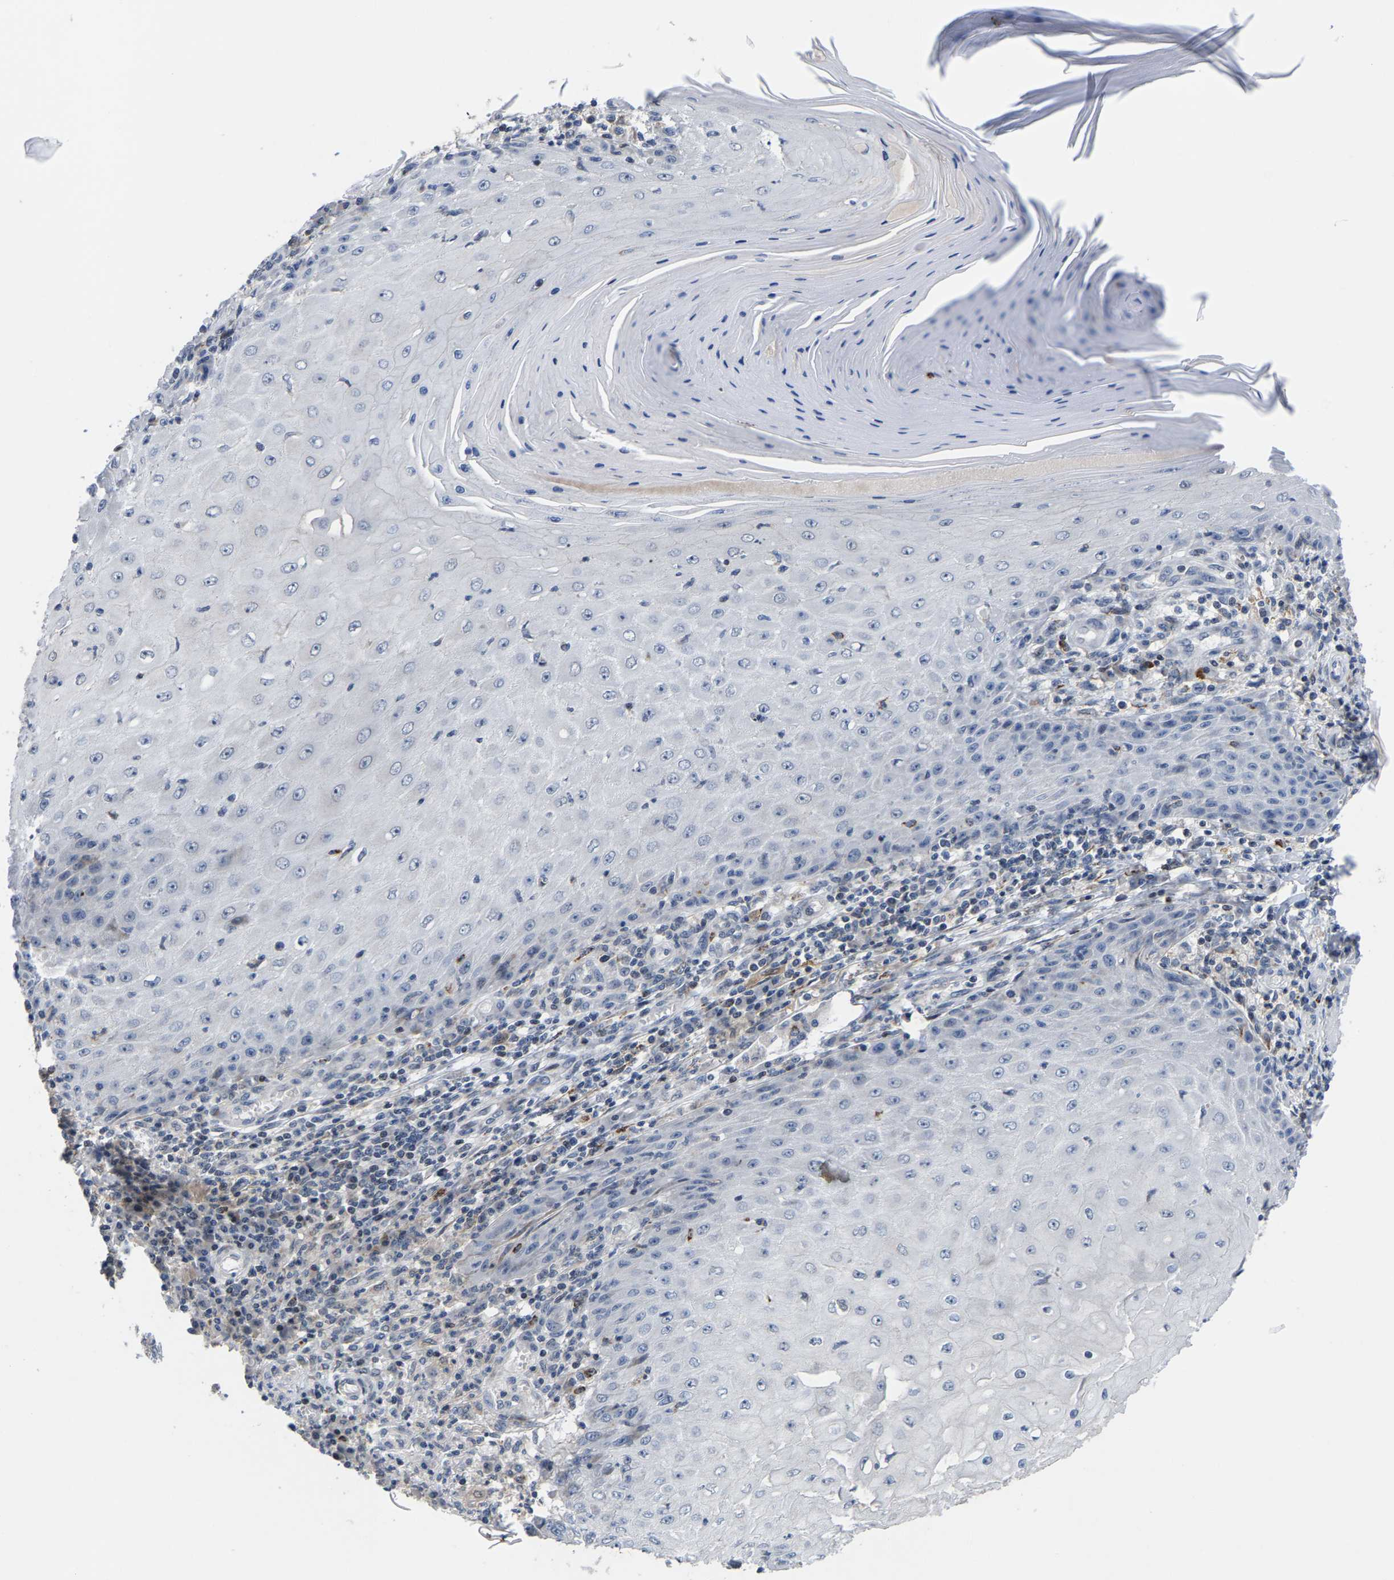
{"staining": {"intensity": "negative", "quantity": "none", "location": "none"}, "tissue": "skin cancer", "cell_type": "Tumor cells", "image_type": "cancer", "snomed": [{"axis": "morphology", "description": "Squamous cell carcinoma, NOS"}, {"axis": "topography", "description": "Skin"}], "caption": "This is a micrograph of IHC staining of skin cancer (squamous cell carcinoma), which shows no positivity in tumor cells. Brightfield microscopy of IHC stained with DAB (brown) and hematoxylin (blue), captured at high magnification.", "gene": "TDRKH", "patient": {"sex": "female", "age": 73}}